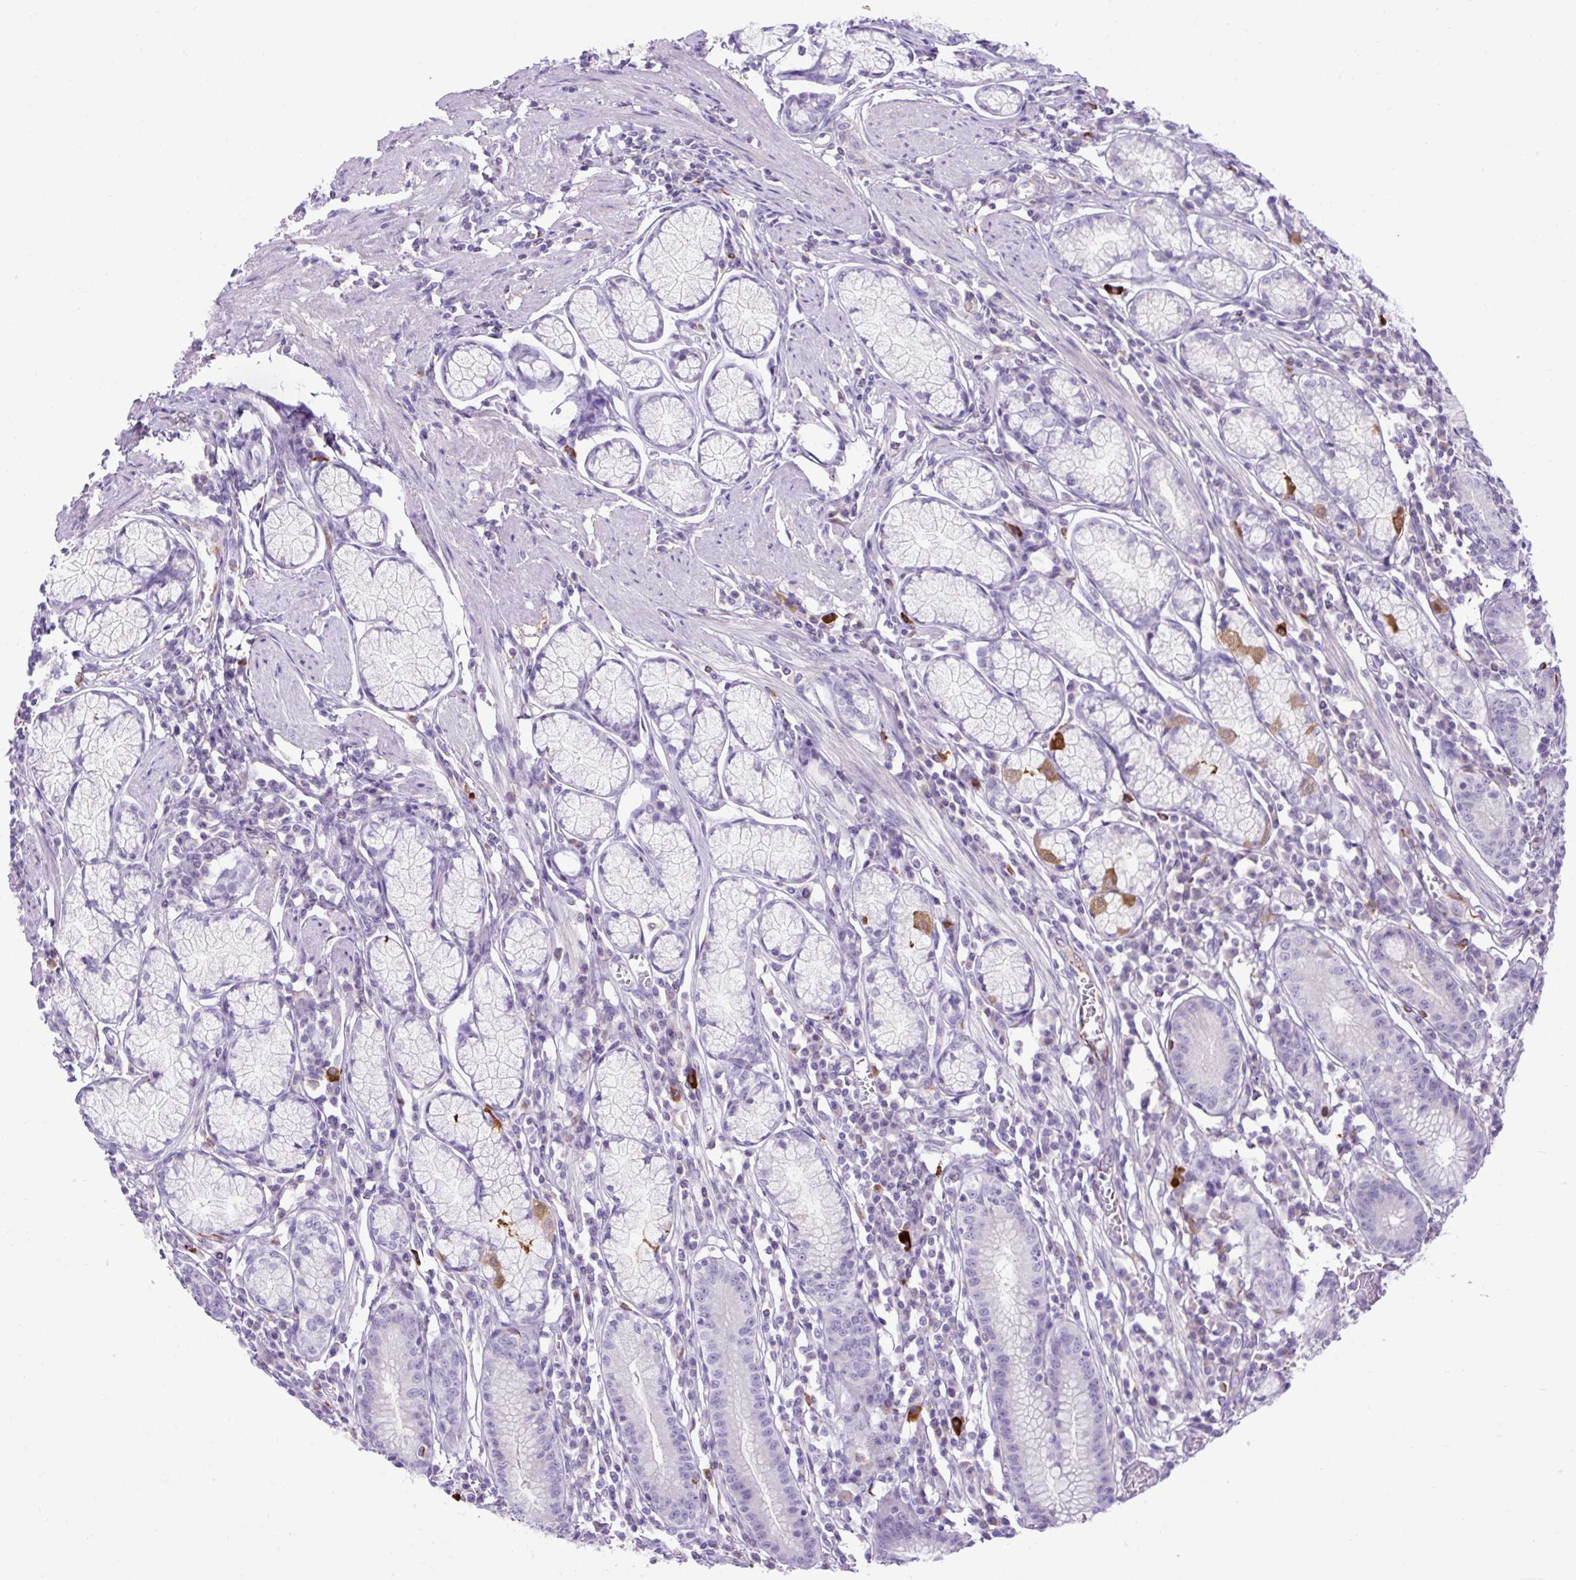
{"staining": {"intensity": "strong", "quantity": "25%-75%", "location": "cytoplasmic/membranous"}, "tissue": "stomach", "cell_type": "Glandular cells", "image_type": "normal", "snomed": [{"axis": "morphology", "description": "Normal tissue, NOS"}, {"axis": "topography", "description": "Stomach"}], "caption": "Stomach stained with a brown dye reveals strong cytoplasmic/membranous positive positivity in about 25%-75% of glandular cells.", "gene": "SPTBN5", "patient": {"sex": "male", "age": 55}}